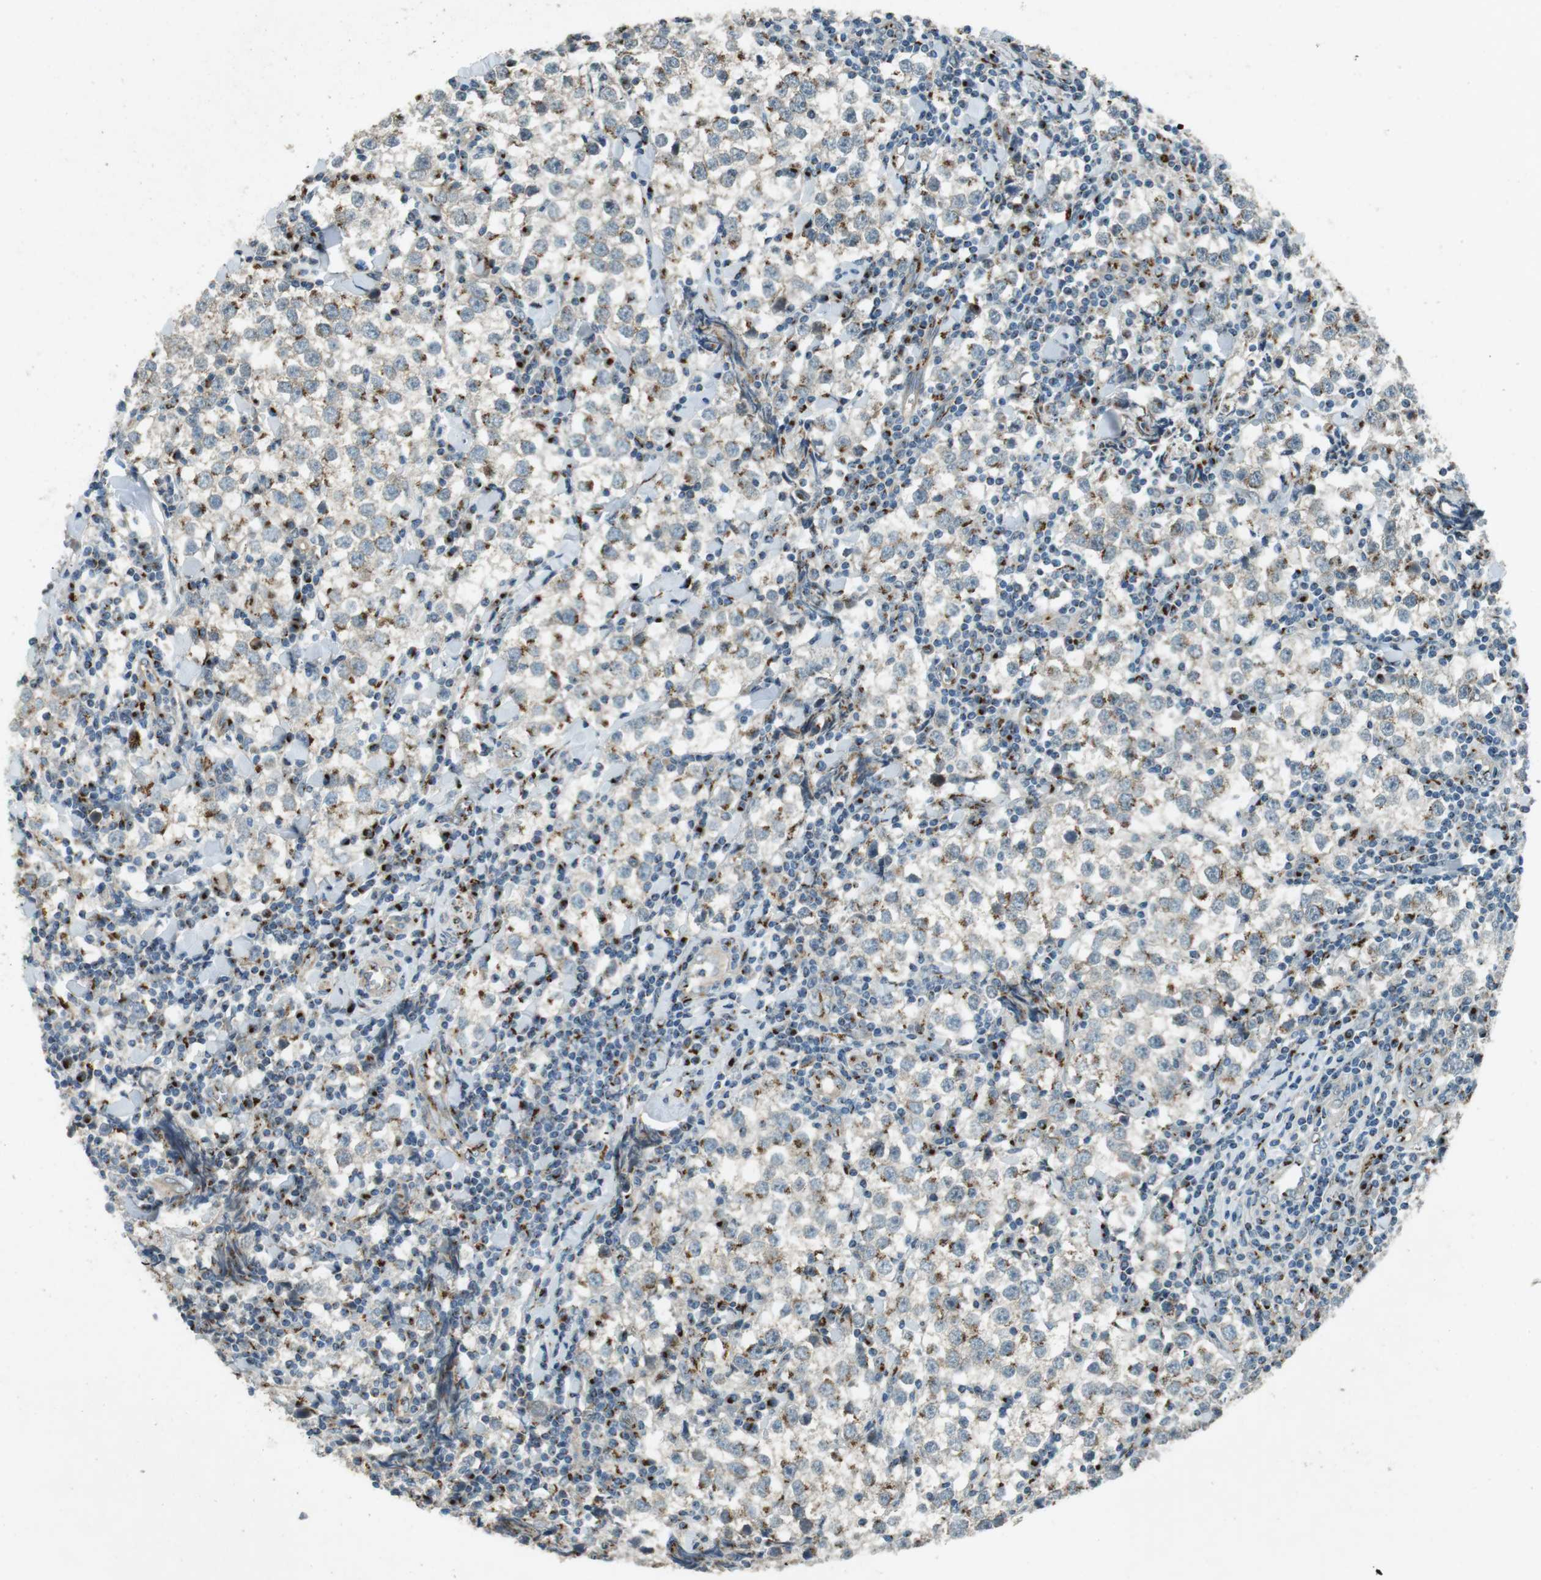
{"staining": {"intensity": "moderate", "quantity": "<25%", "location": "cytoplasmic/membranous"}, "tissue": "testis cancer", "cell_type": "Tumor cells", "image_type": "cancer", "snomed": [{"axis": "morphology", "description": "Seminoma, NOS"}, {"axis": "morphology", "description": "Carcinoma, Embryonal, NOS"}, {"axis": "topography", "description": "Testis"}], "caption": "Immunohistochemical staining of testis cancer (seminoma) shows moderate cytoplasmic/membranous protein expression in about <25% of tumor cells.", "gene": "TMEM115", "patient": {"sex": "male", "age": 36}}